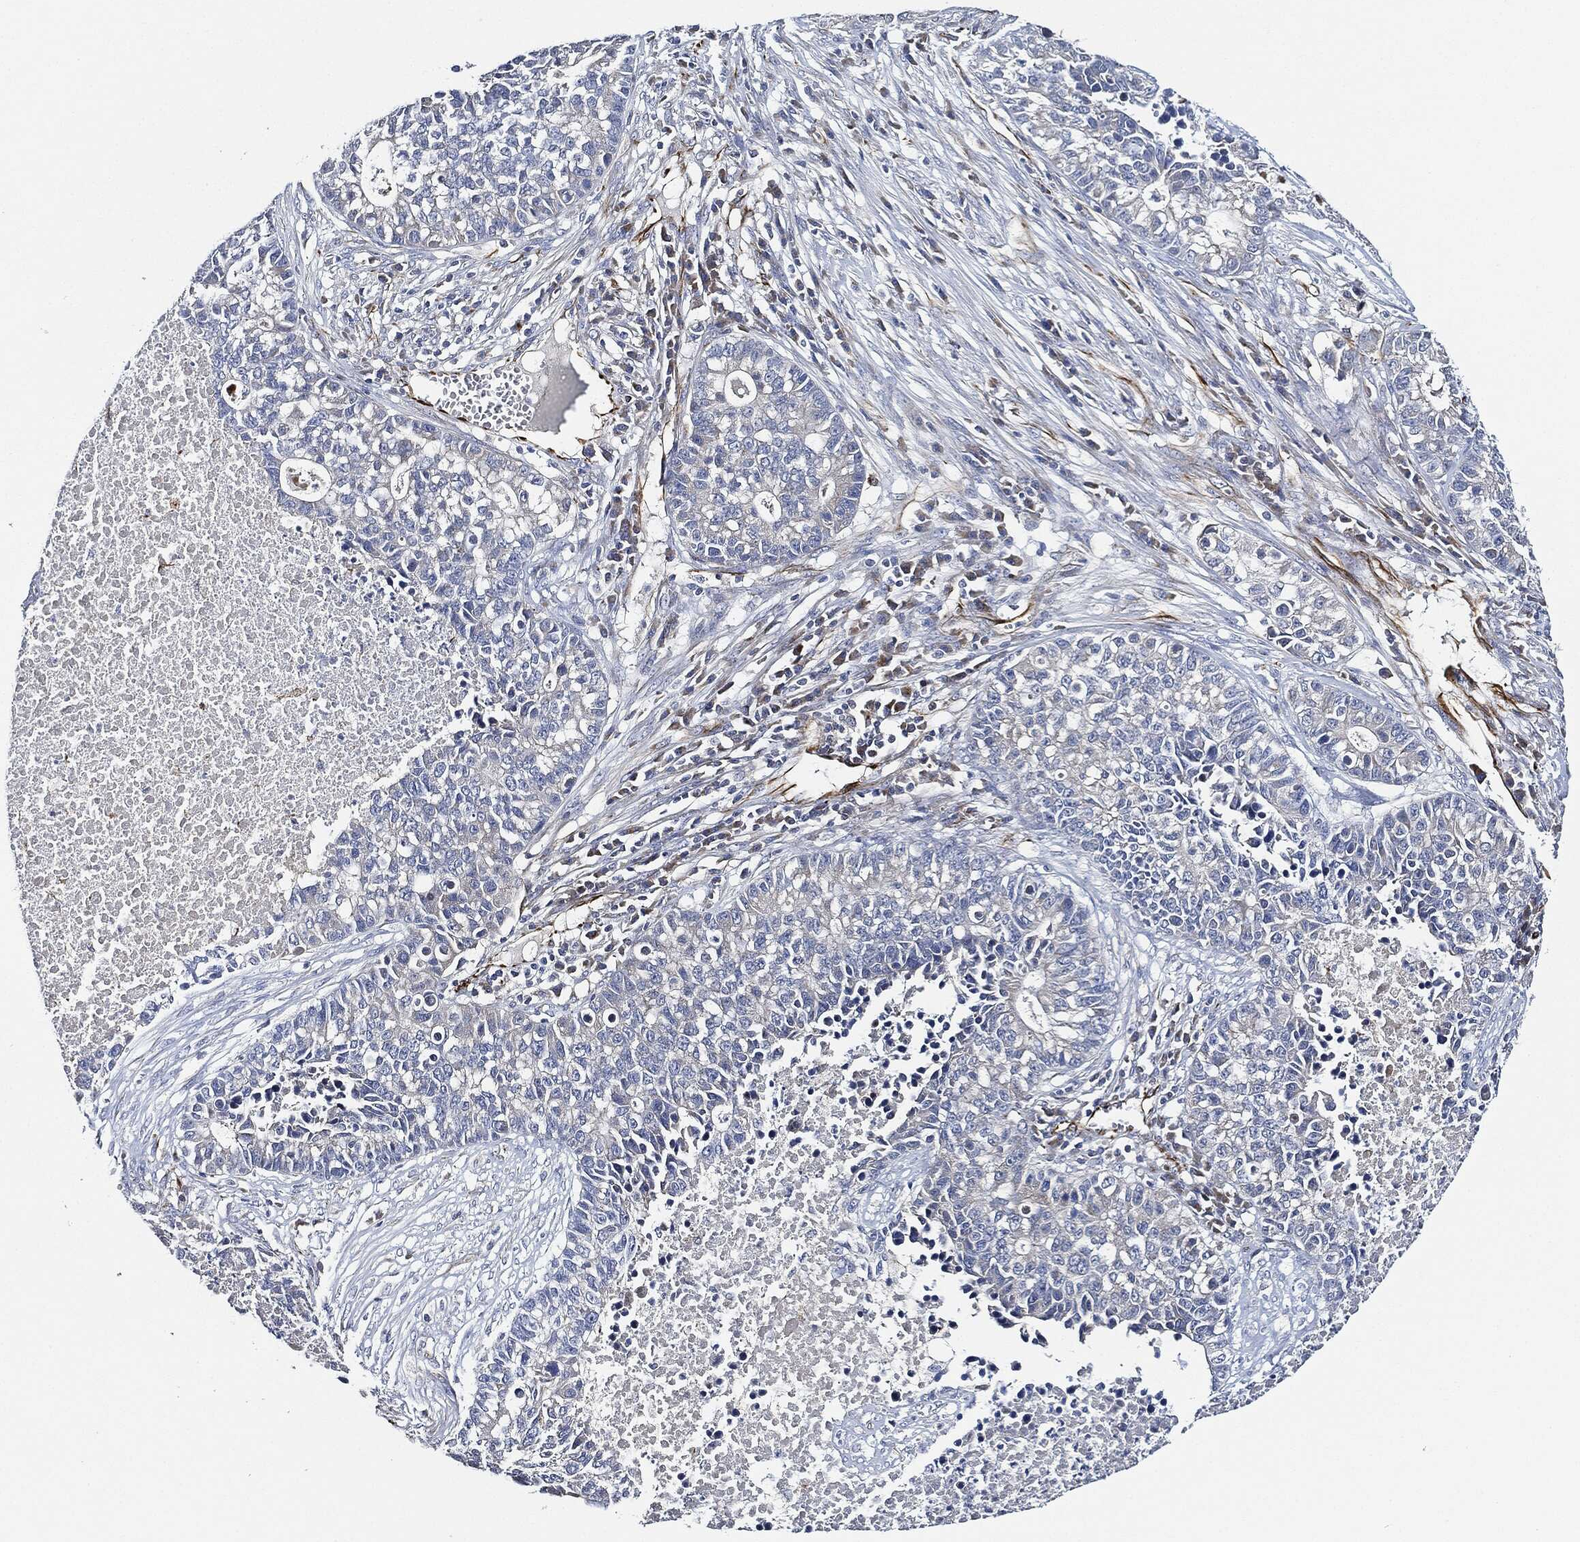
{"staining": {"intensity": "negative", "quantity": "none", "location": "none"}, "tissue": "lung cancer", "cell_type": "Tumor cells", "image_type": "cancer", "snomed": [{"axis": "morphology", "description": "Adenocarcinoma, NOS"}, {"axis": "topography", "description": "Lung"}], "caption": "Immunohistochemistry micrograph of lung cancer (adenocarcinoma) stained for a protein (brown), which displays no positivity in tumor cells.", "gene": "THSD1", "patient": {"sex": "male", "age": 57}}